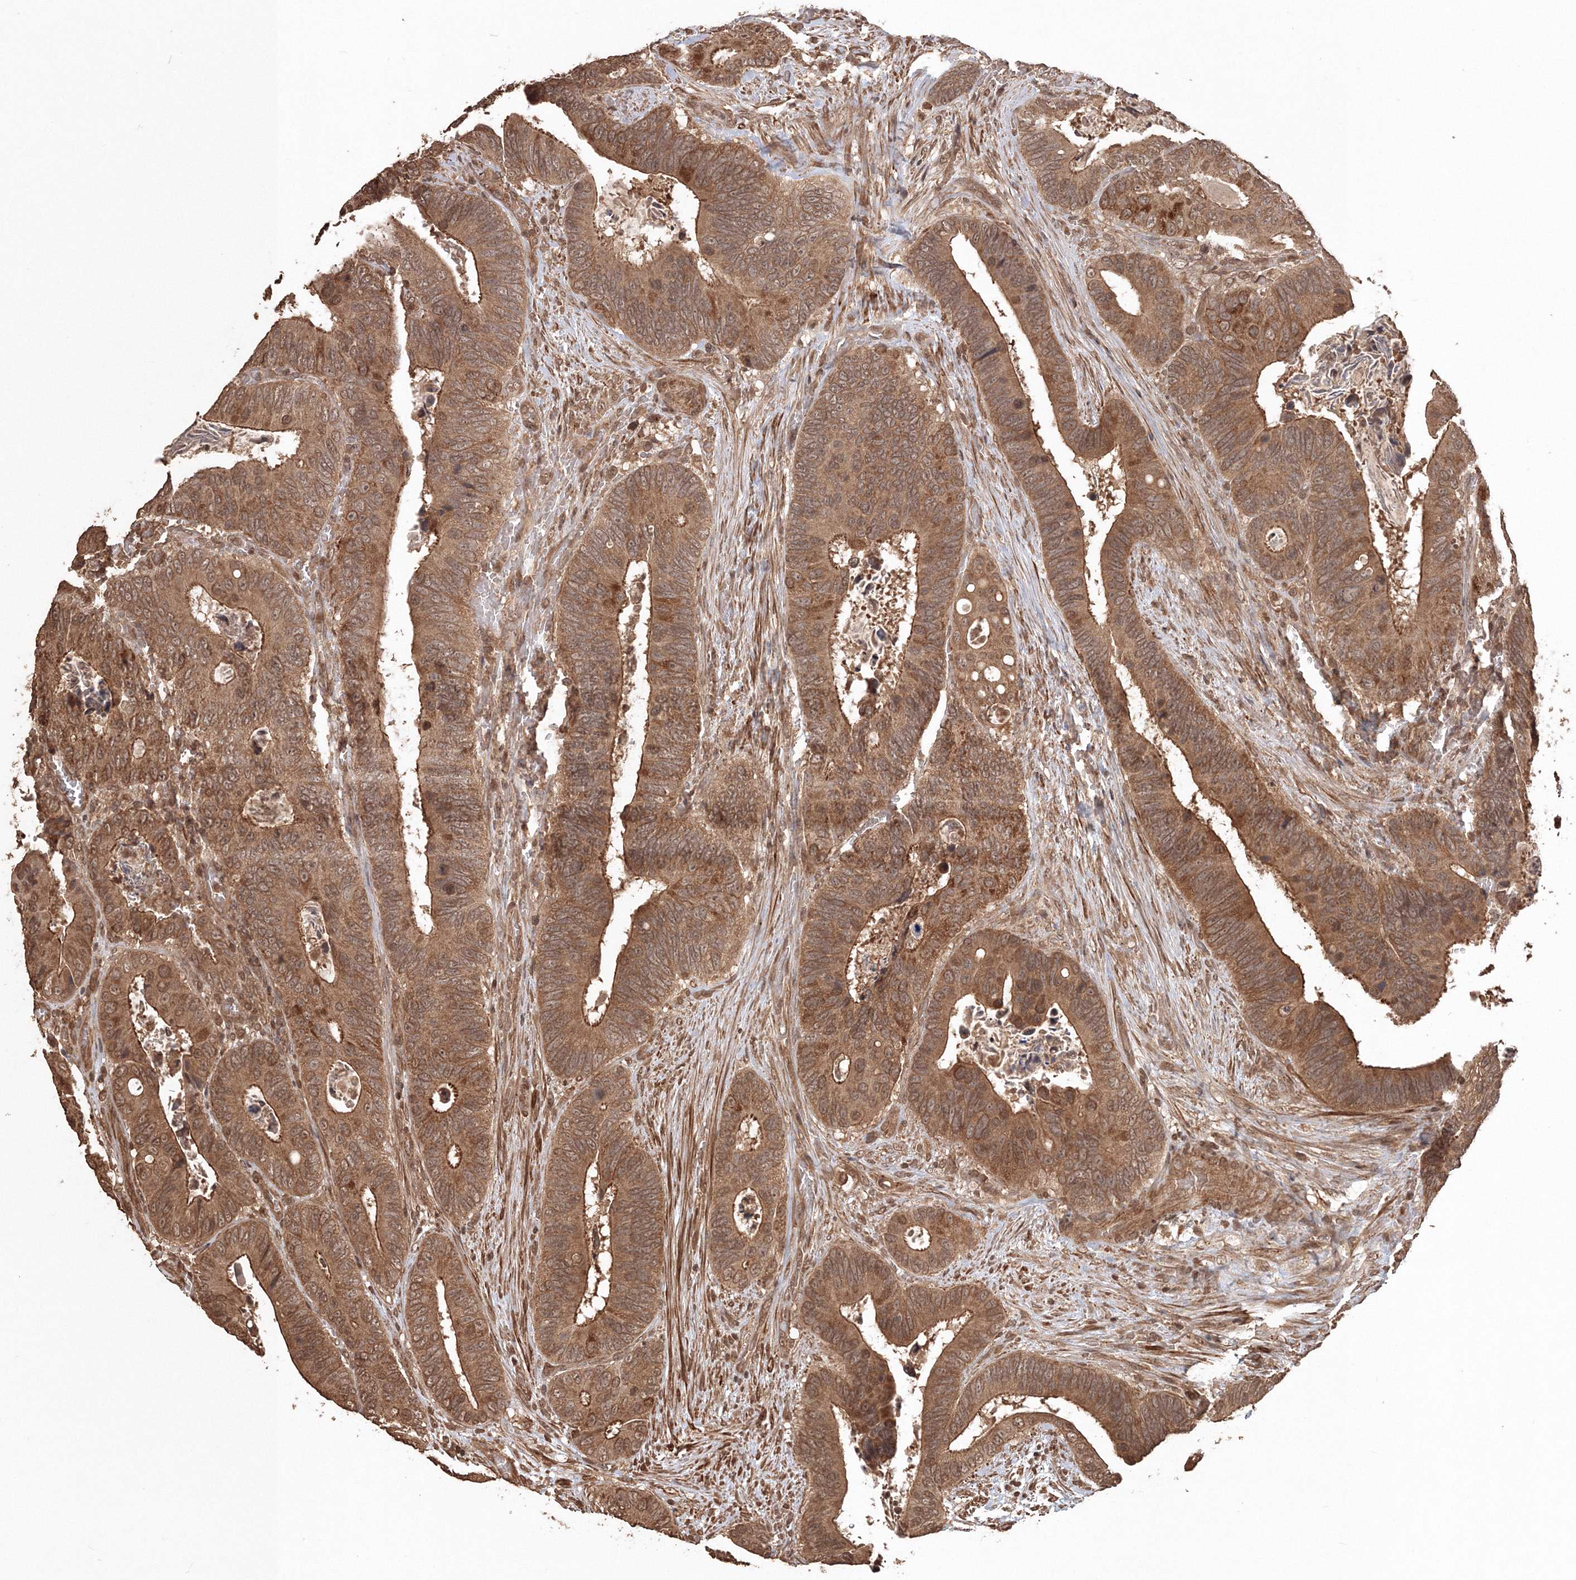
{"staining": {"intensity": "moderate", "quantity": ">75%", "location": "cytoplasmic/membranous"}, "tissue": "colorectal cancer", "cell_type": "Tumor cells", "image_type": "cancer", "snomed": [{"axis": "morphology", "description": "Adenocarcinoma, NOS"}, {"axis": "topography", "description": "Colon"}], "caption": "A medium amount of moderate cytoplasmic/membranous staining is present in about >75% of tumor cells in colorectal cancer (adenocarcinoma) tissue.", "gene": "CCDC122", "patient": {"sex": "male", "age": 72}}